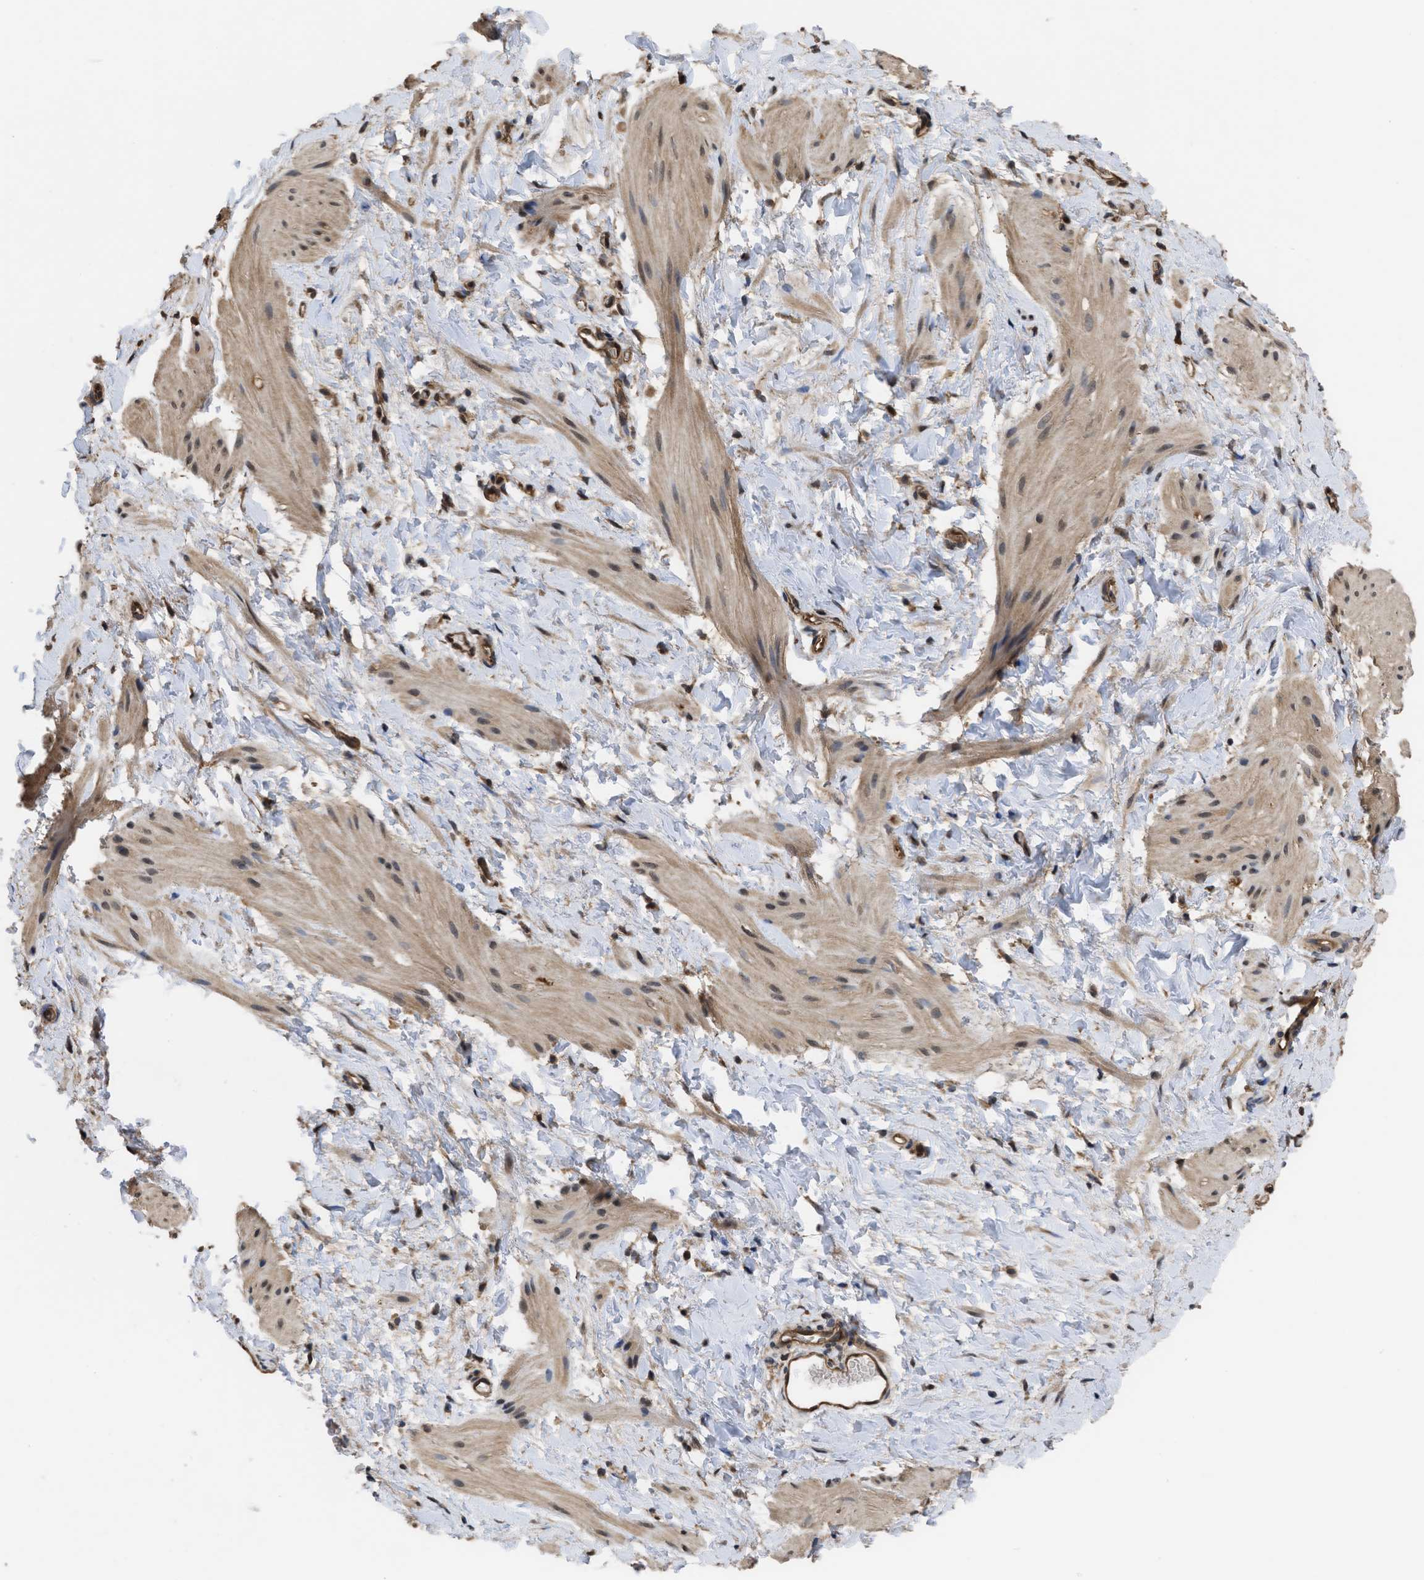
{"staining": {"intensity": "moderate", "quantity": ">75%", "location": "cytoplasmic/membranous,nuclear"}, "tissue": "smooth muscle", "cell_type": "Smooth muscle cells", "image_type": "normal", "snomed": [{"axis": "morphology", "description": "Normal tissue, NOS"}, {"axis": "topography", "description": "Smooth muscle"}], "caption": "This micrograph exhibits IHC staining of normal smooth muscle, with medium moderate cytoplasmic/membranous,nuclear expression in approximately >75% of smooth muscle cells.", "gene": "YWHAG", "patient": {"sex": "male", "age": 16}}